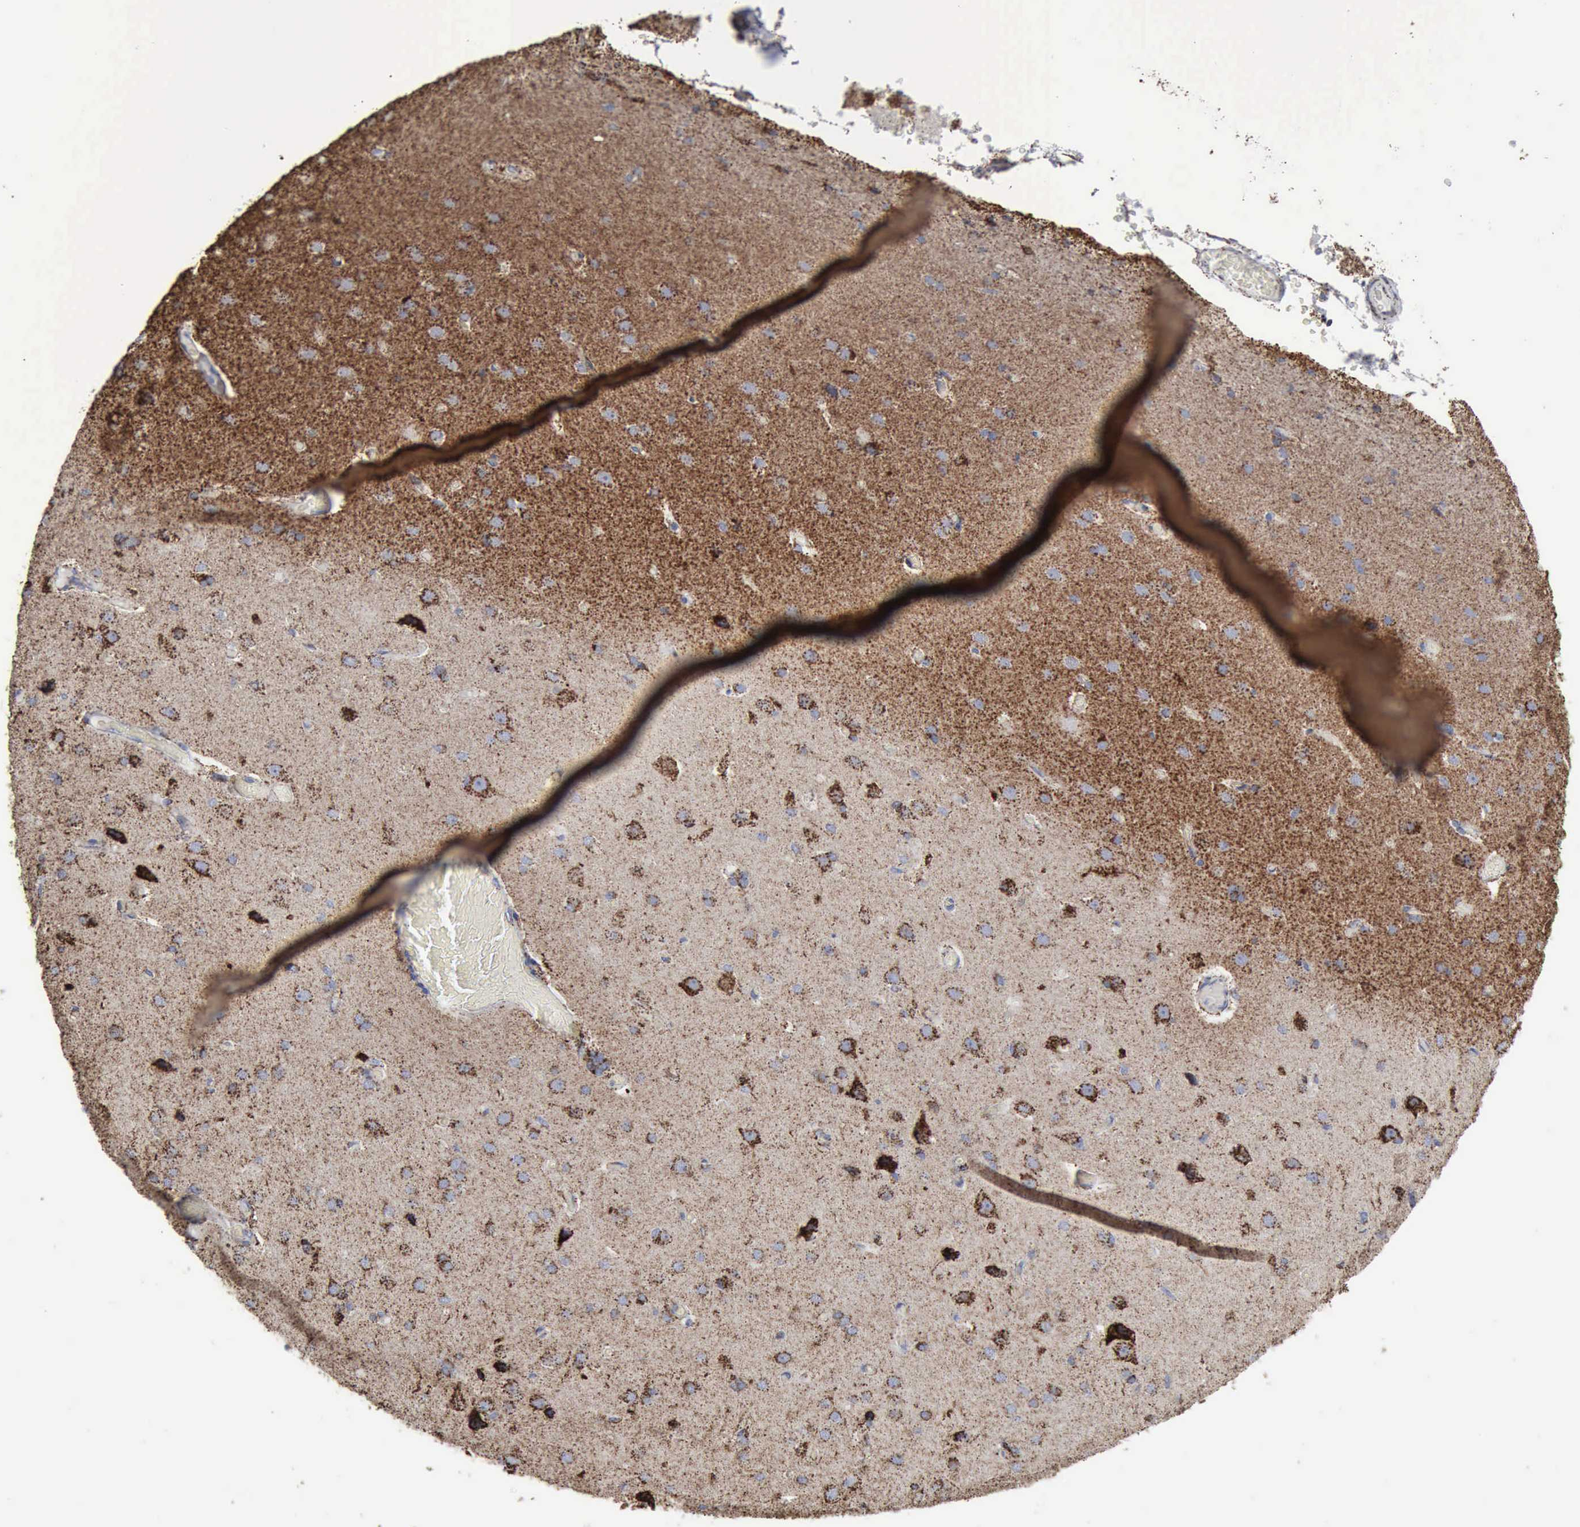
{"staining": {"intensity": "weak", "quantity": "25%-75%", "location": "cytoplasmic/membranous"}, "tissue": "cerebral cortex", "cell_type": "Endothelial cells", "image_type": "normal", "snomed": [{"axis": "morphology", "description": "Normal tissue, NOS"}, {"axis": "morphology", "description": "Glioma, malignant, High grade"}, {"axis": "topography", "description": "Cerebral cortex"}], "caption": "Unremarkable cerebral cortex demonstrates weak cytoplasmic/membranous staining in about 25%-75% of endothelial cells.", "gene": "ACO2", "patient": {"sex": "male", "age": 77}}